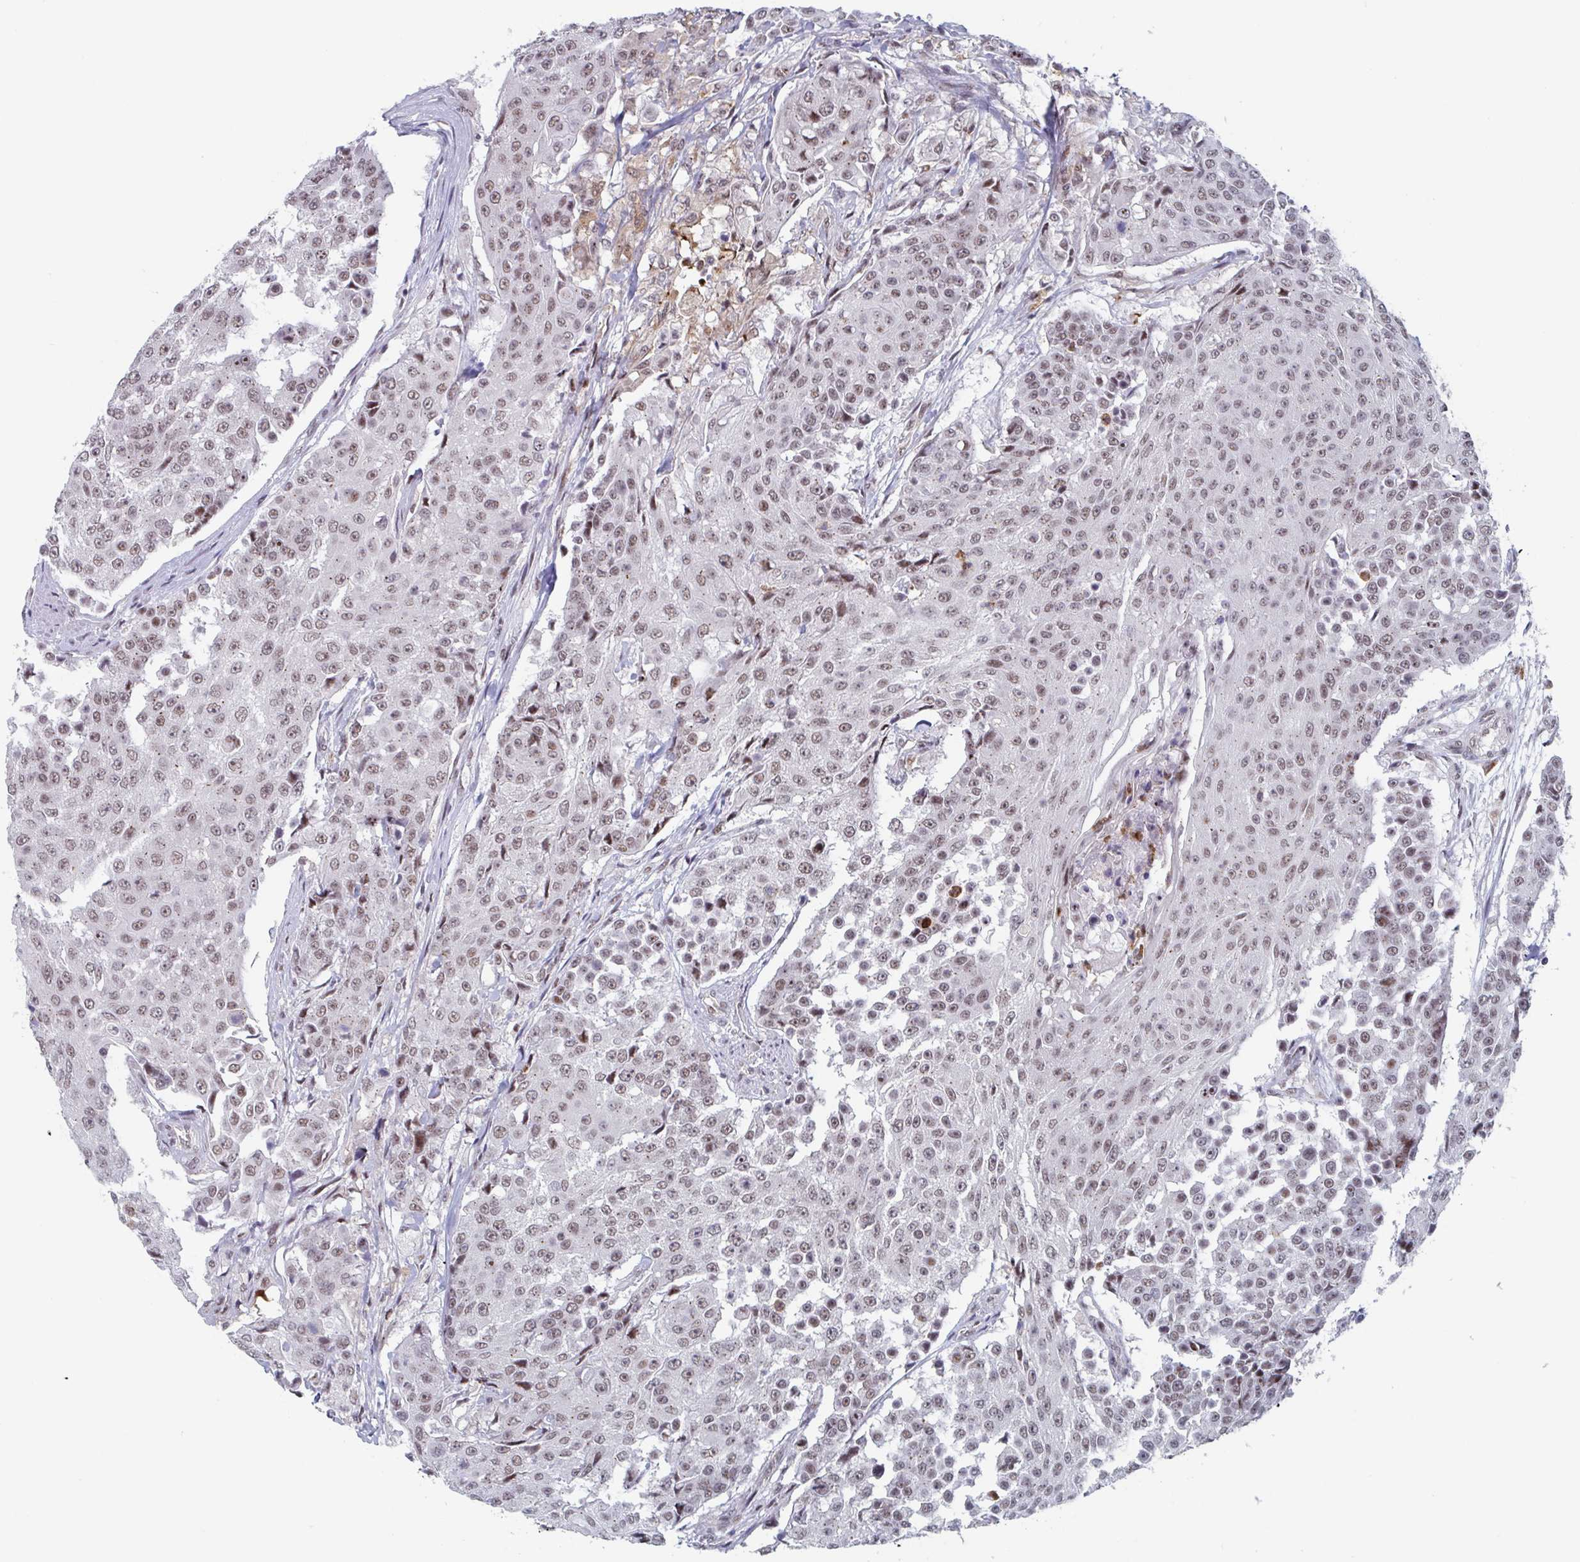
{"staining": {"intensity": "moderate", "quantity": ">75%", "location": "nuclear"}, "tissue": "urothelial cancer", "cell_type": "Tumor cells", "image_type": "cancer", "snomed": [{"axis": "morphology", "description": "Urothelial carcinoma, High grade"}, {"axis": "topography", "description": "Urinary bladder"}], "caption": "Tumor cells reveal moderate nuclear staining in approximately >75% of cells in high-grade urothelial carcinoma. The staining was performed using DAB, with brown indicating positive protein expression. Nuclei are stained blue with hematoxylin.", "gene": "RNF212", "patient": {"sex": "female", "age": 63}}